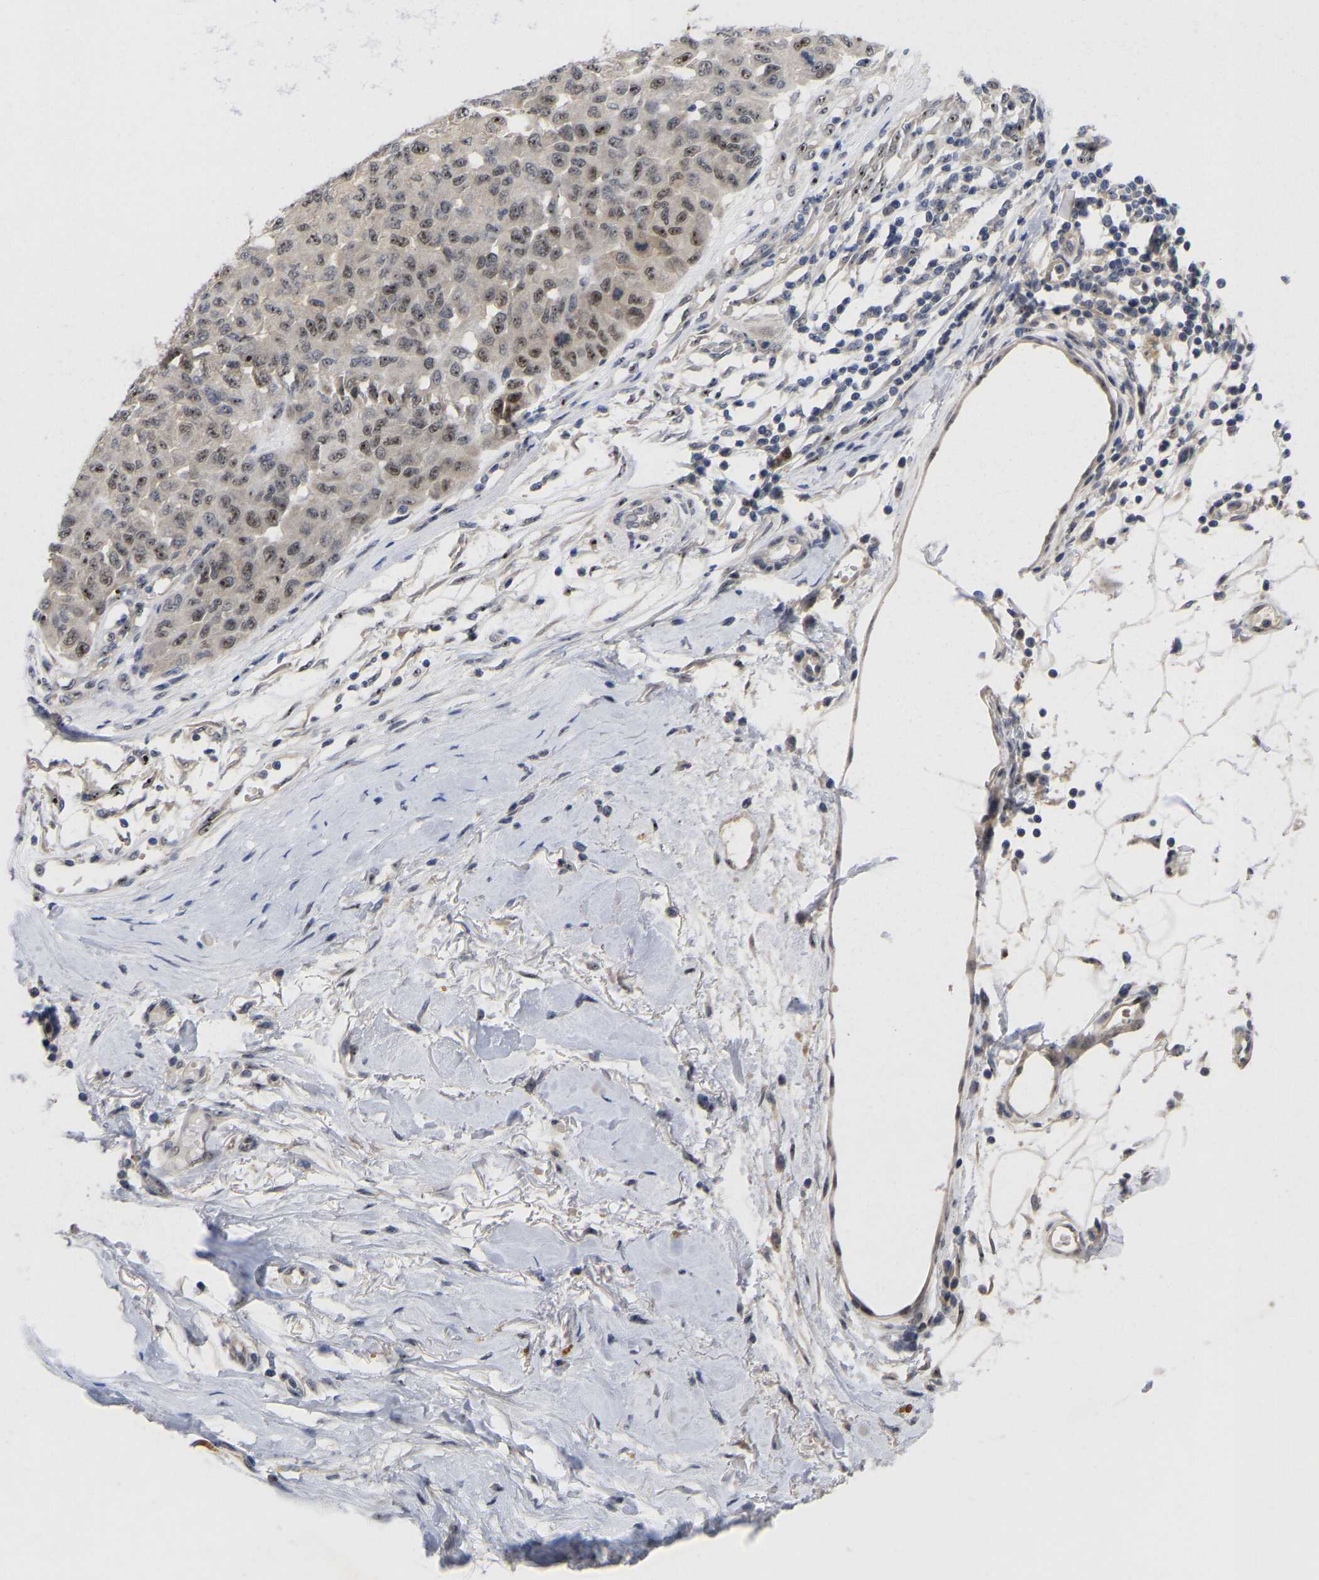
{"staining": {"intensity": "weak", "quantity": "25%-75%", "location": "nuclear"}, "tissue": "melanoma", "cell_type": "Tumor cells", "image_type": "cancer", "snomed": [{"axis": "morphology", "description": "Normal tissue, NOS"}, {"axis": "morphology", "description": "Malignant melanoma, NOS"}, {"axis": "topography", "description": "Skin"}], "caption": "DAB immunohistochemical staining of malignant melanoma displays weak nuclear protein staining in about 25%-75% of tumor cells.", "gene": "NLE1", "patient": {"sex": "male", "age": 62}}